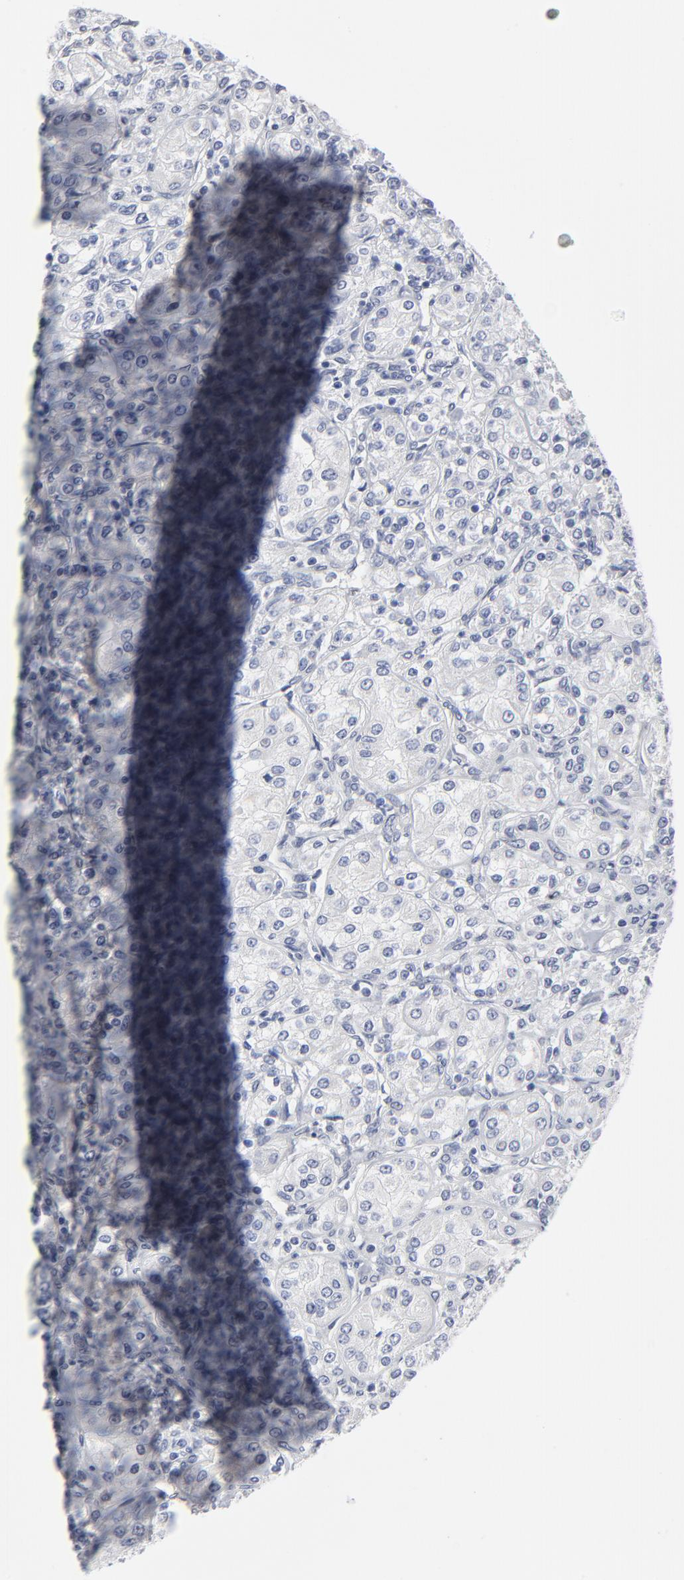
{"staining": {"intensity": "negative", "quantity": "none", "location": "none"}, "tissue": "renal cancer", "cell_type": "Tumor cells", "image_type": "cancer", "snomed": [{"axis": "morphology", "description": "Adenocarcinoma, NOS"}, {"axis": "topography", "description": "Kidney"}], "caption": "A histopathology image of human renal cancer (adenocarcinoma) is negative for staining in tumor cells. (DAB IHC with hematoxylin counter stain).", "gene": "SYNE2", "patient": {"sex": "male", "age": 77}}